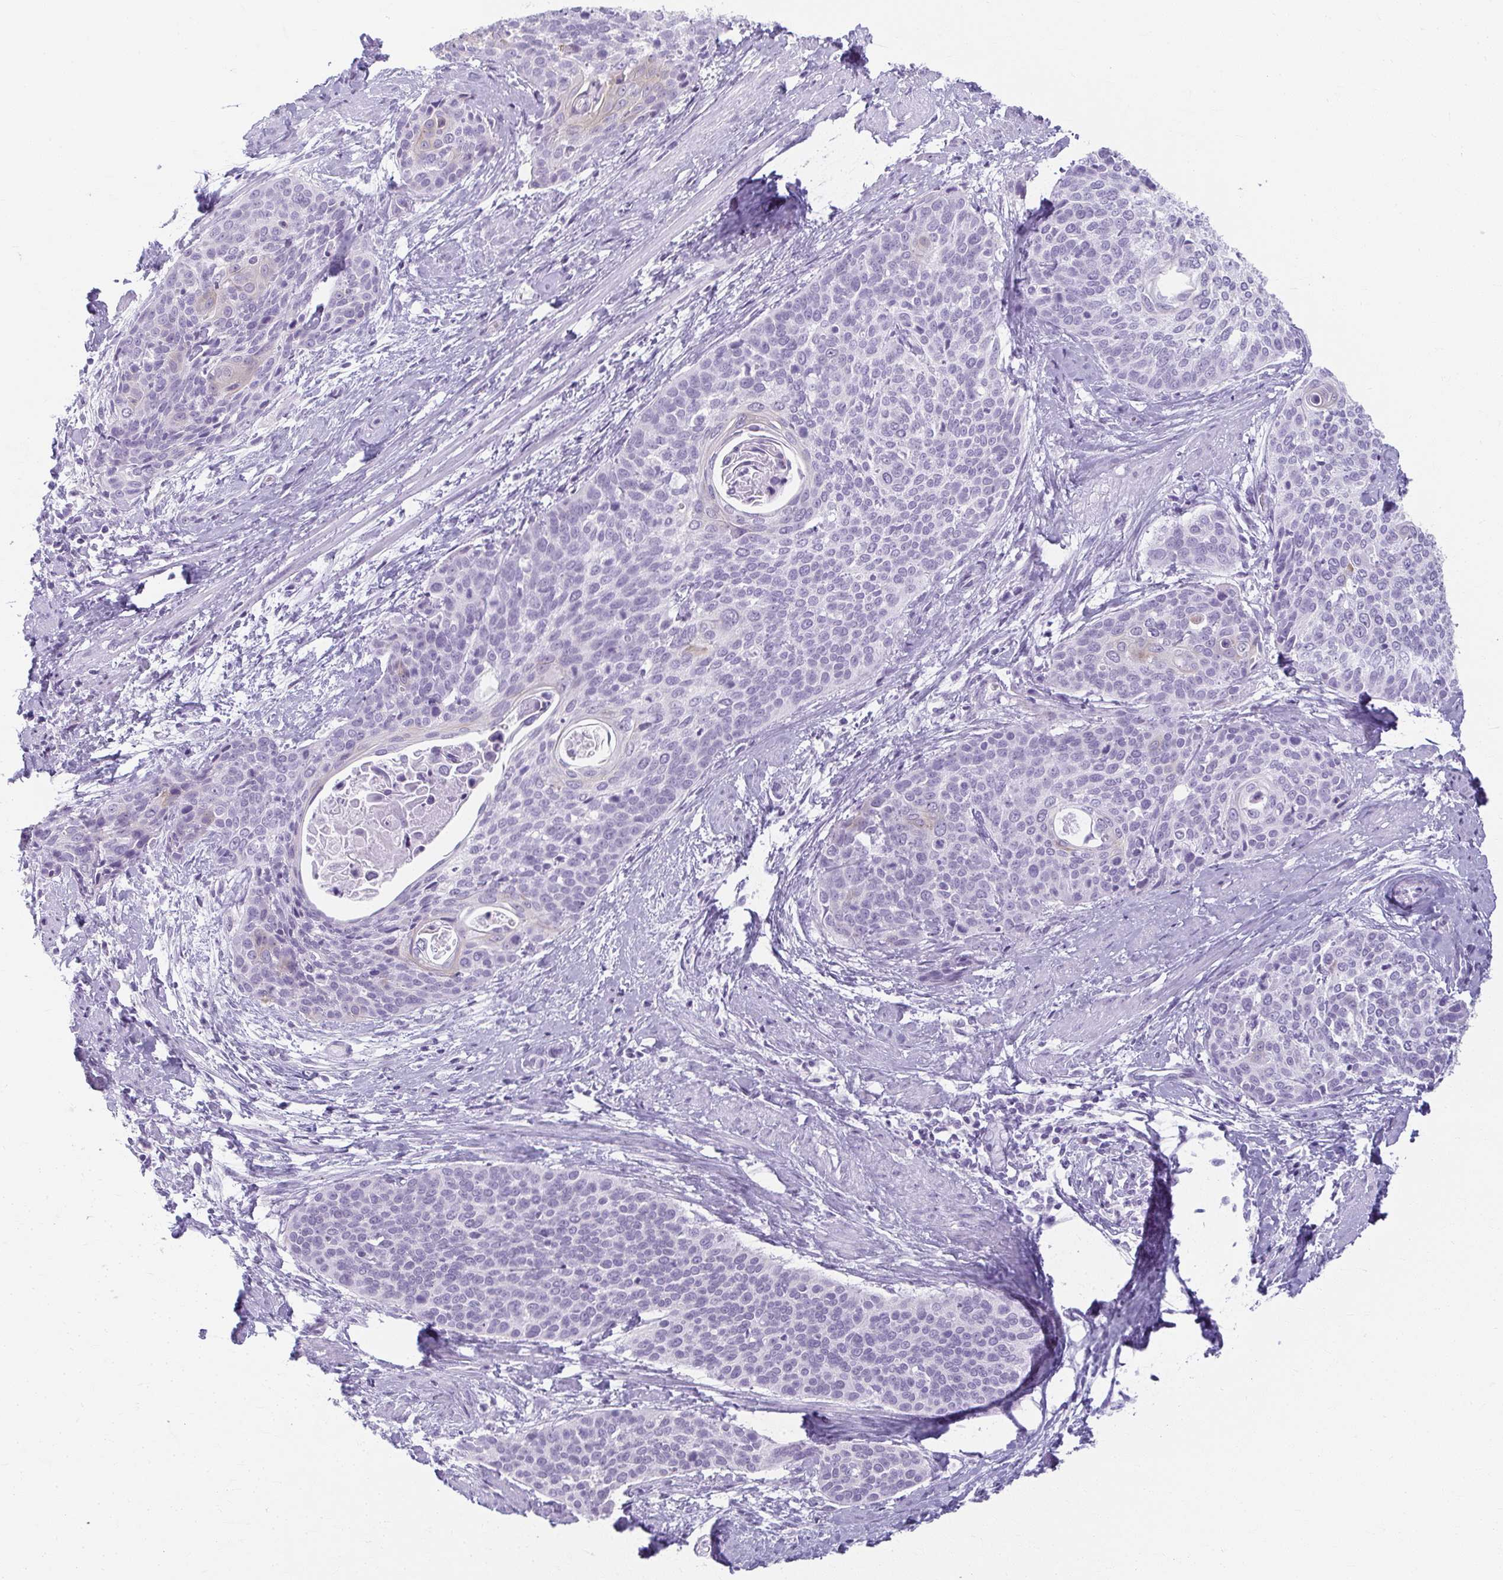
{"staining": {"intensity": "negative", "quantity": "none", "location": "none"}, "tissue": "cervical cancer", "cell_type": "Tumor cells", "image_type": "cancer", "snomed": [{"axis": "morphology", "description": "Squamous cell carcinoma, NOS"}, {"axis": "topography", "description": "Cervix"}], "caption": "High magnification brightfield microscopy of cervical cancer (squamous cell carcinoma) stained with DAB (3,3'-diaminobenzidine) (brown) and counterstained with hematoxylin (blue): tumor cells show no significant staining.", "gene": "MOBP", "patient": {"sex": "female", "age": 69}}